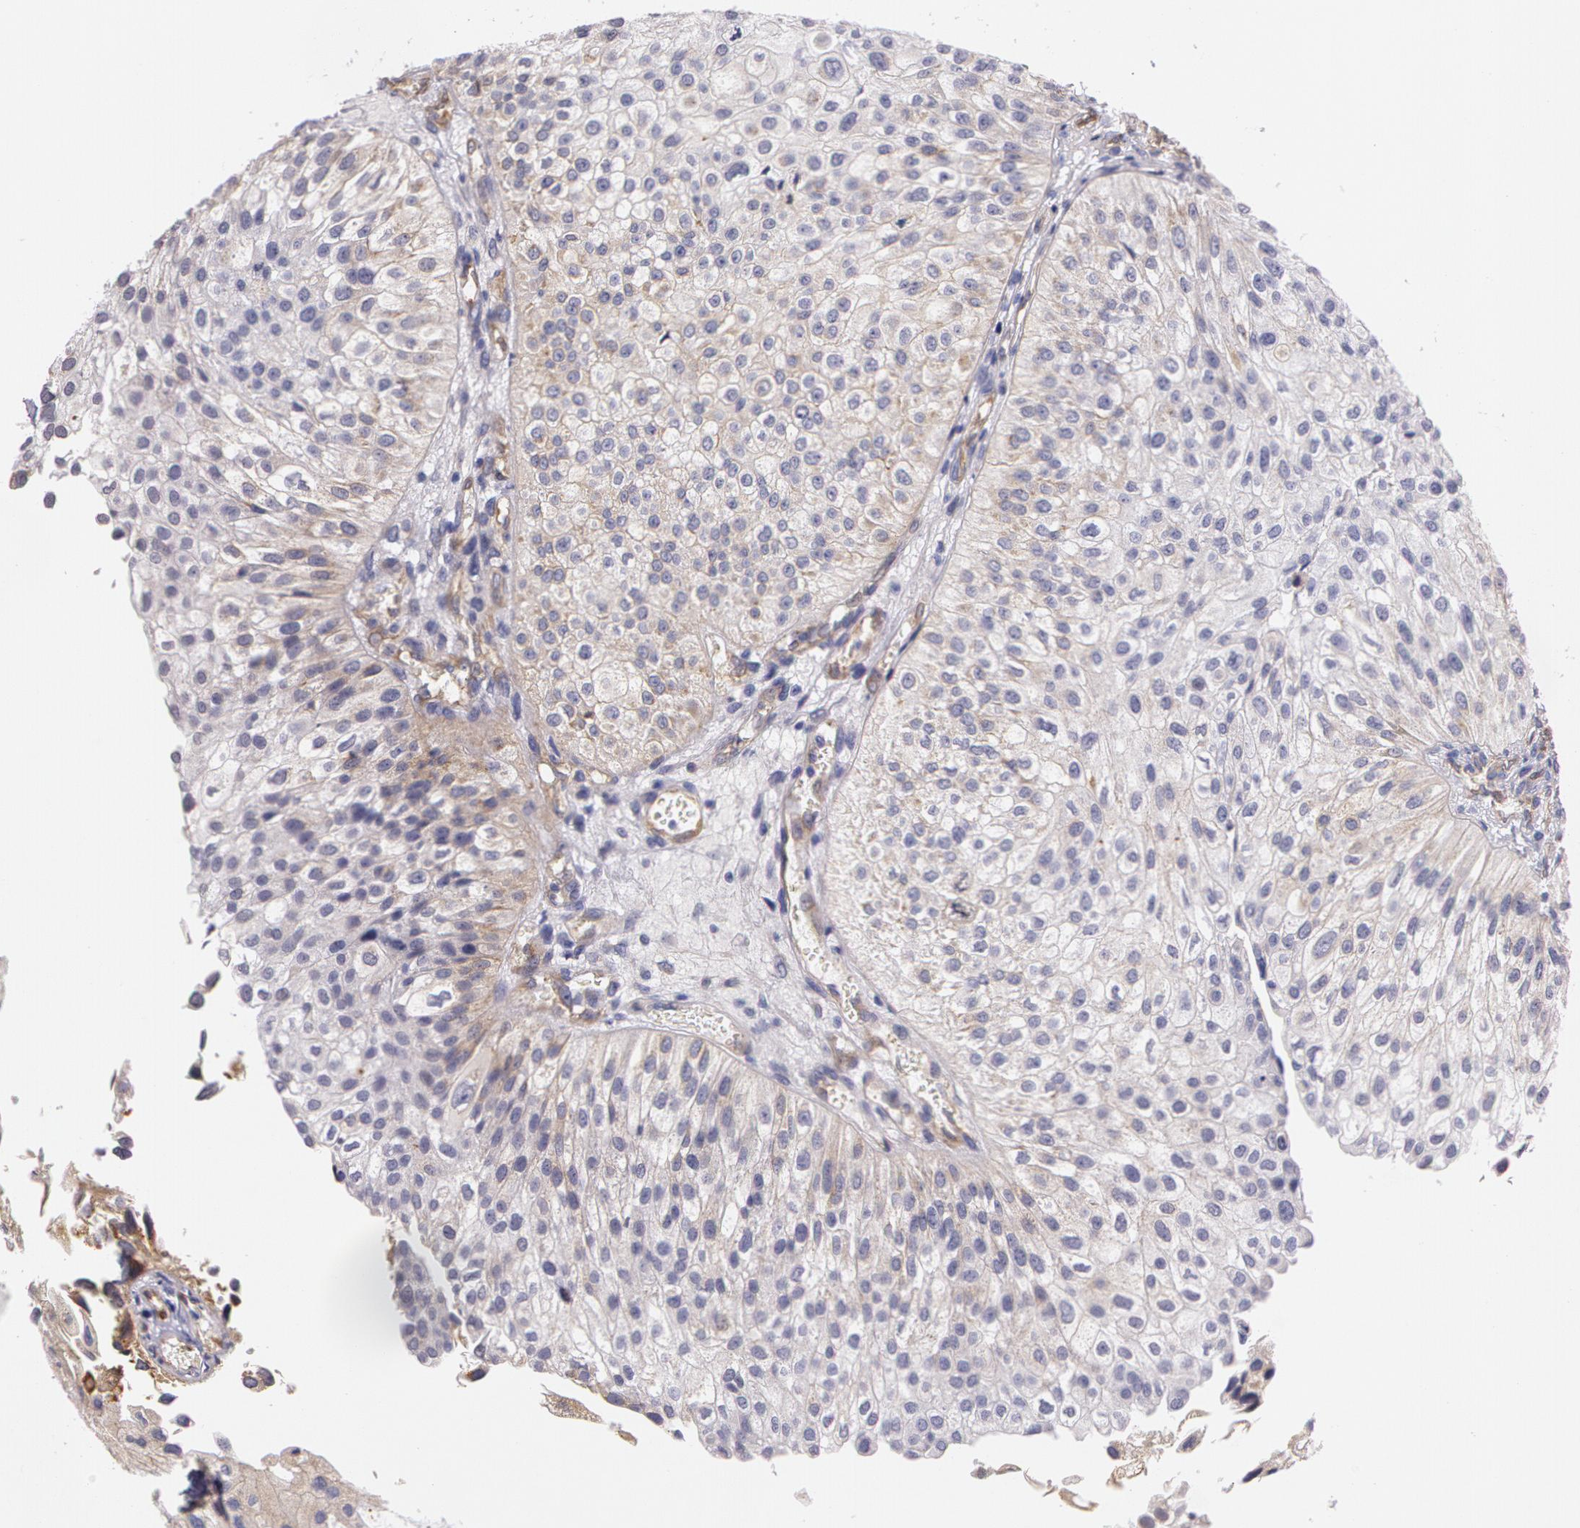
{"staining": {"intensity": "weak", "quantity": "<25%", "location": "cytoplasmic/membranous"}, "tissue": "urothelial cancer", "cell_type": "Tumor cells", "image_type": "cancer", "snomed": [{"axis": "morphology", "description": "Urothelial carcinoma, Low grade"}, {"axis": "topography", "description": "Urinary bladder"}], "caption": "This is a image of immunohistochemistry staining of urothelial cancer, which shows no expression in tumor cells.", "gene": "APP", "patient": {"sex": "female", "age": 89}}